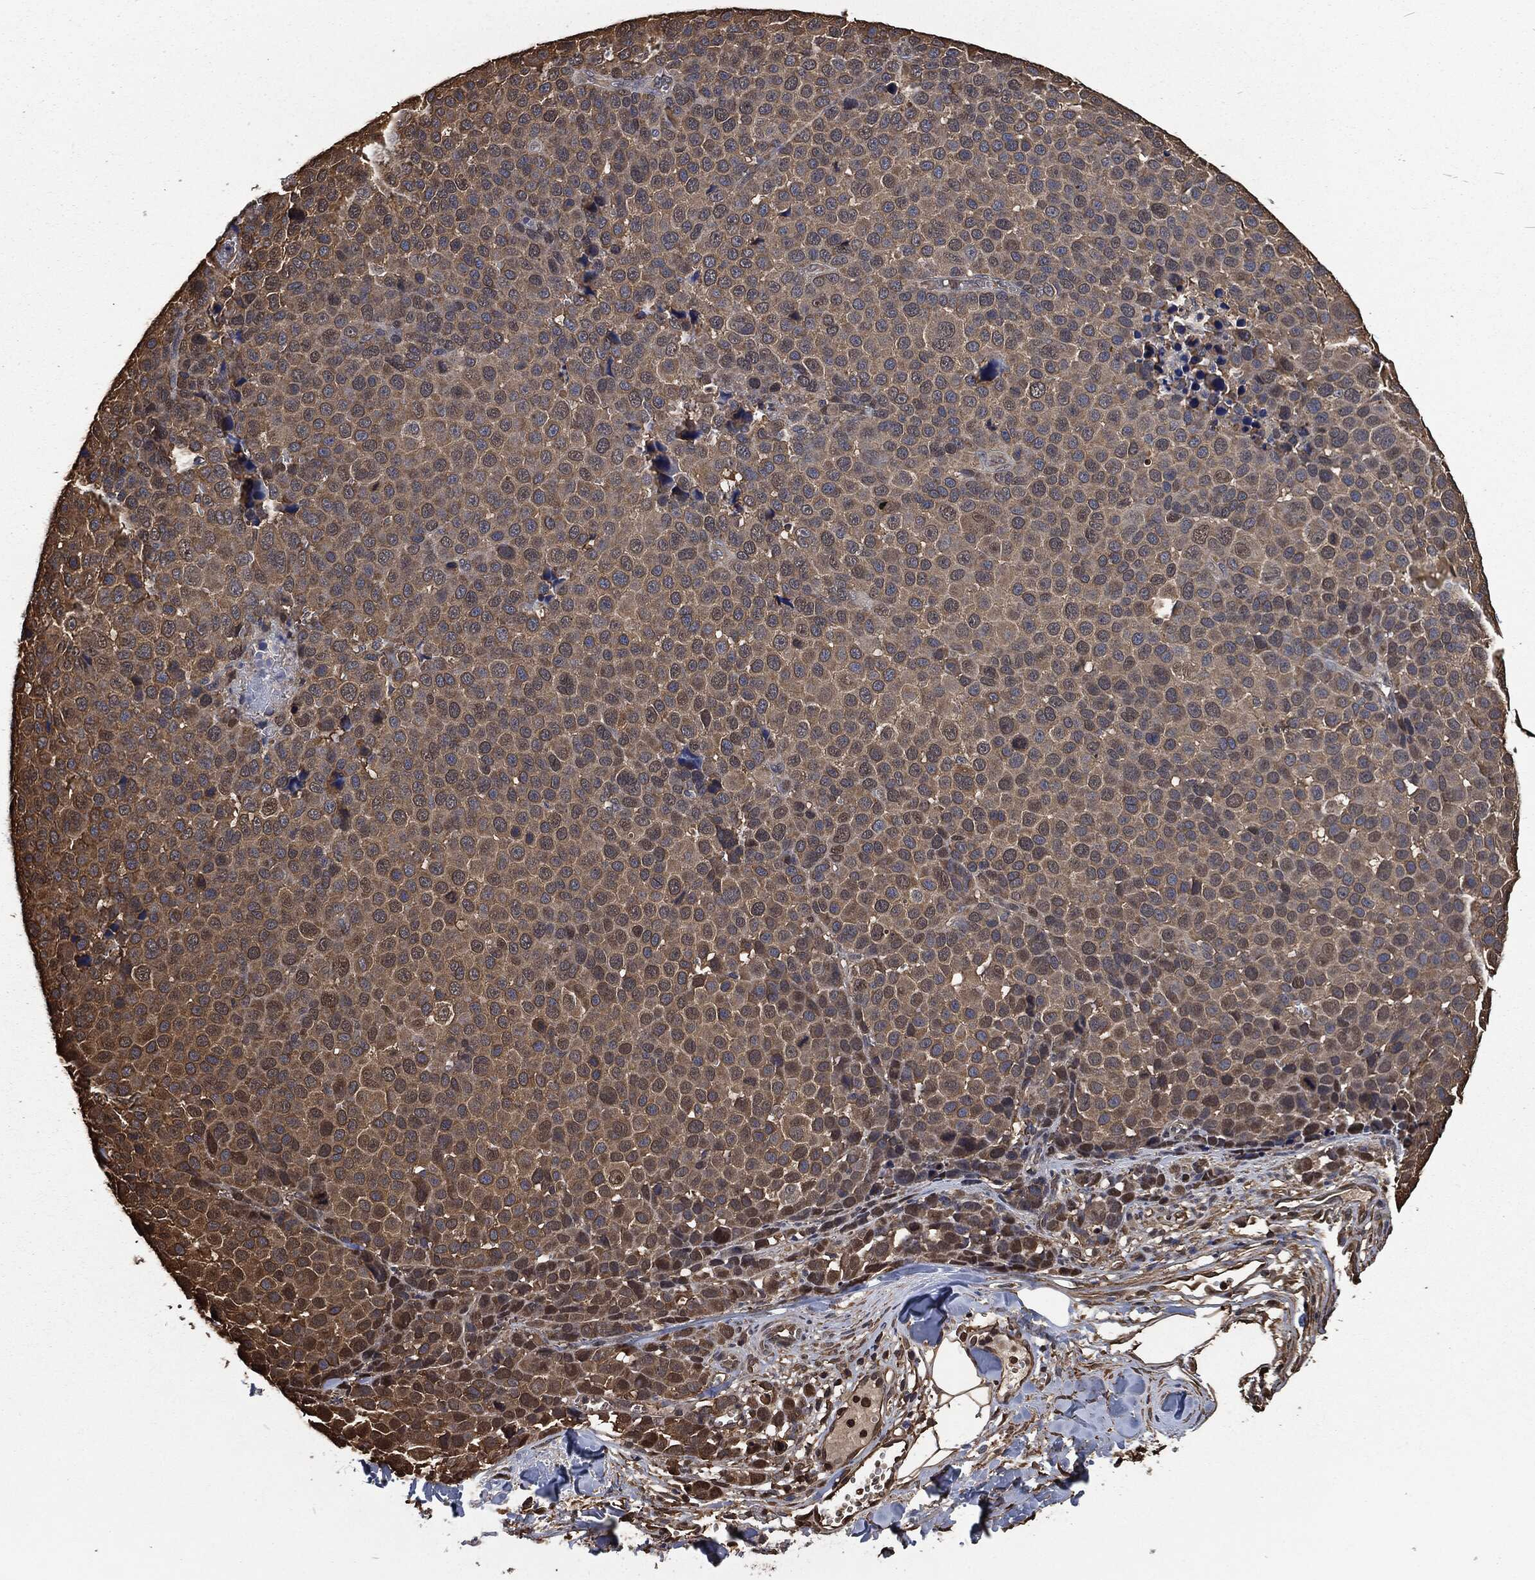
{"staining": {"intensity": "moderate", "quantity": "25%-75%", "location": "cytoplasmic/membranous"}, "tissue": "melanoma", "cell_type": "Tumor cells", "image_type": "cancer", "snomed": [{"axis": "morphology", "description": "Malignant melanoma, NOS"}, {"axis": "topography", "description": "Skin"}], "caption": "Immunohistochemical staining of human melanoma exhibits medium levels of moderate cytoplasmic/membranous protein positivity in about 25%-75% of tumor cells.", "gene": "PRDX4", "patient": {"sex": "female", "age": 86}}